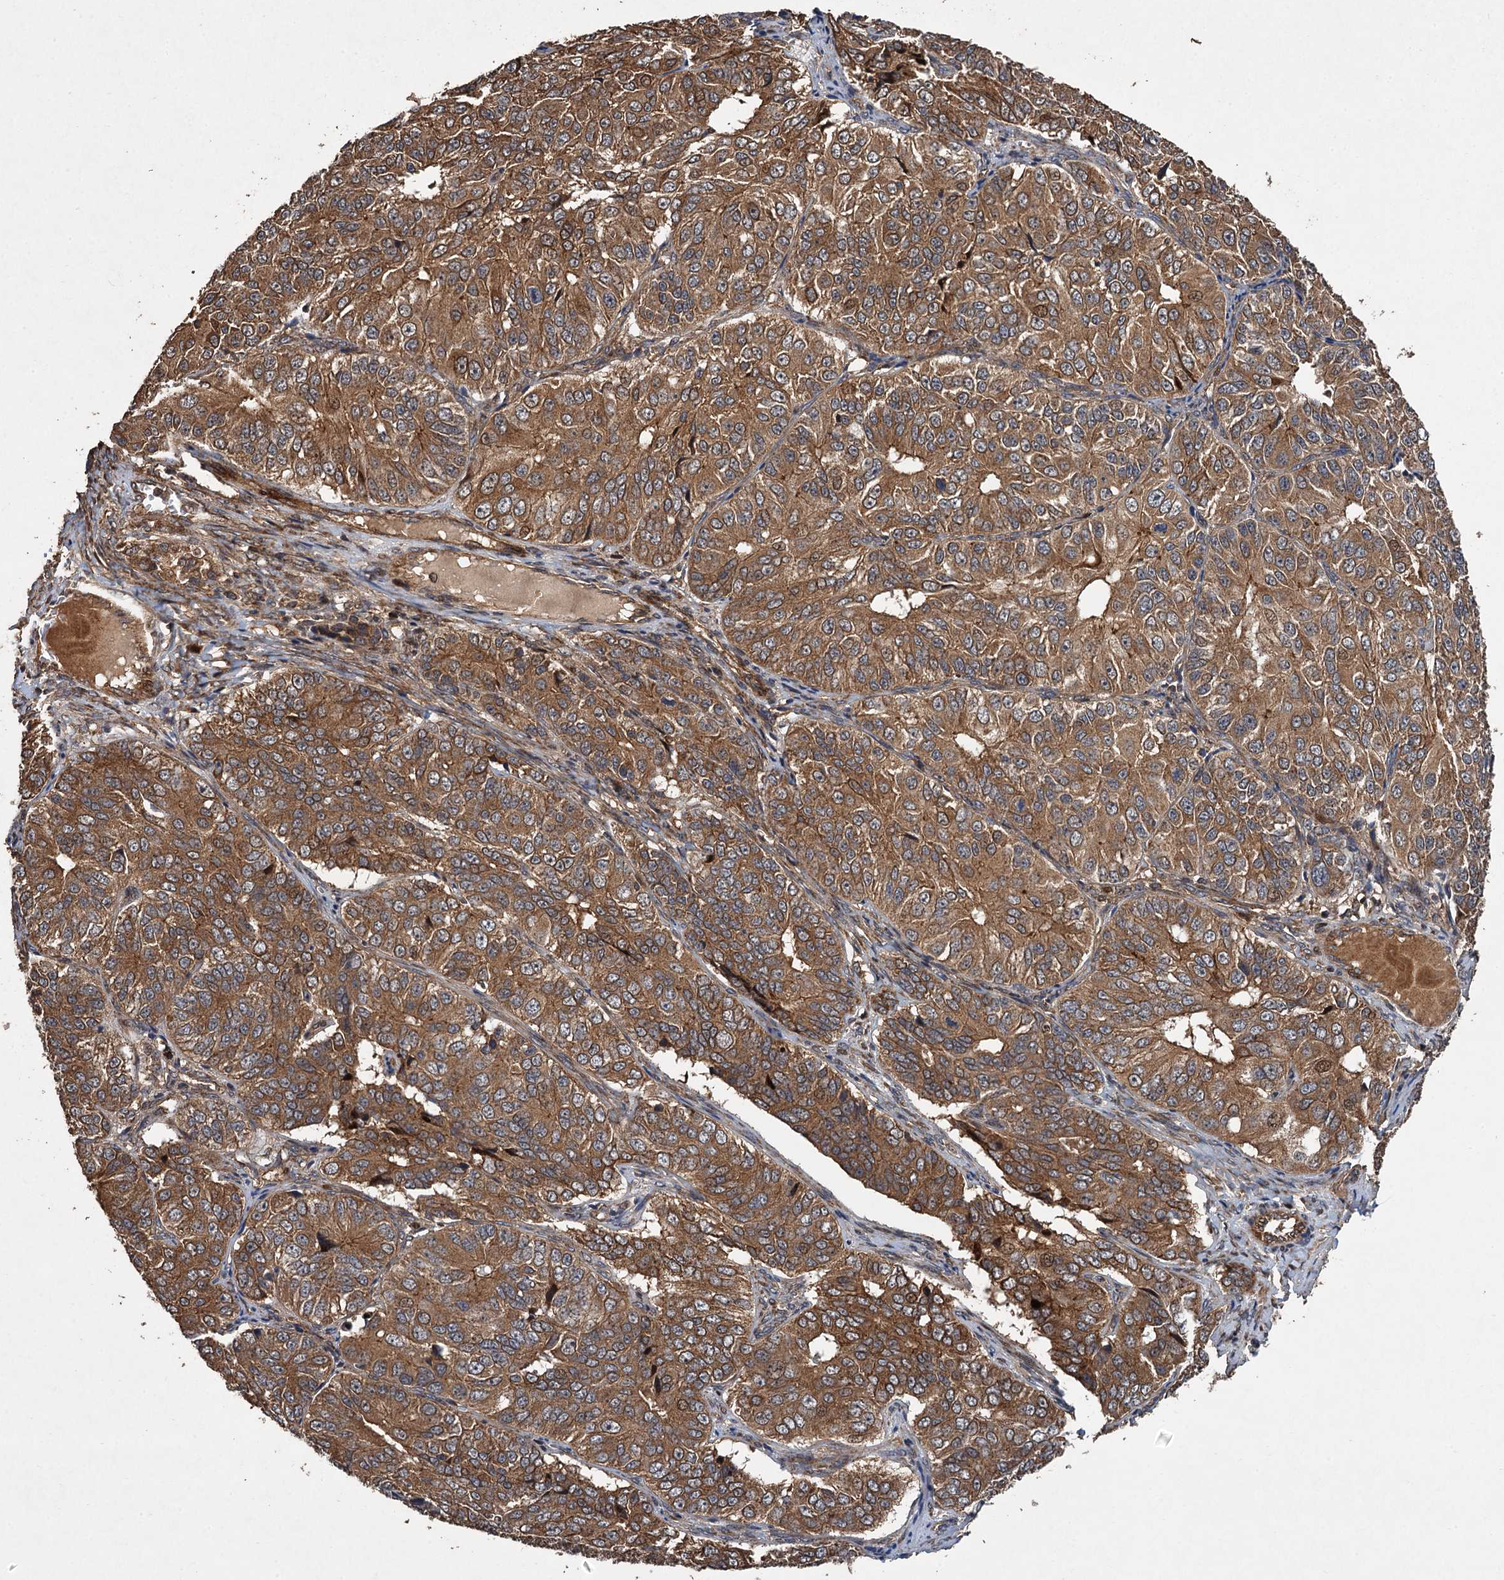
{"staining": {"intensity": "moderate", "quantity": ">75%", "location": "cytoplasmic/membranous"}, "tissue": "ovarian cancer", "cell_type": "Tumor cells", "image_type": "cancer", "snomed": [{"axis": "morphology", "description": "Carcinoma, endometroid"}, {"axis": "topography", "description": "Ovary"}], "caption": "This image displays immunohistochemistry staining of ovarian endometroid carcinoma, with medium moderate cytoplasmic/membranous expression in about >75% of tumor cells.", "gene": "TMEM39B", "patient": {"sex": "female", "age": 51}}